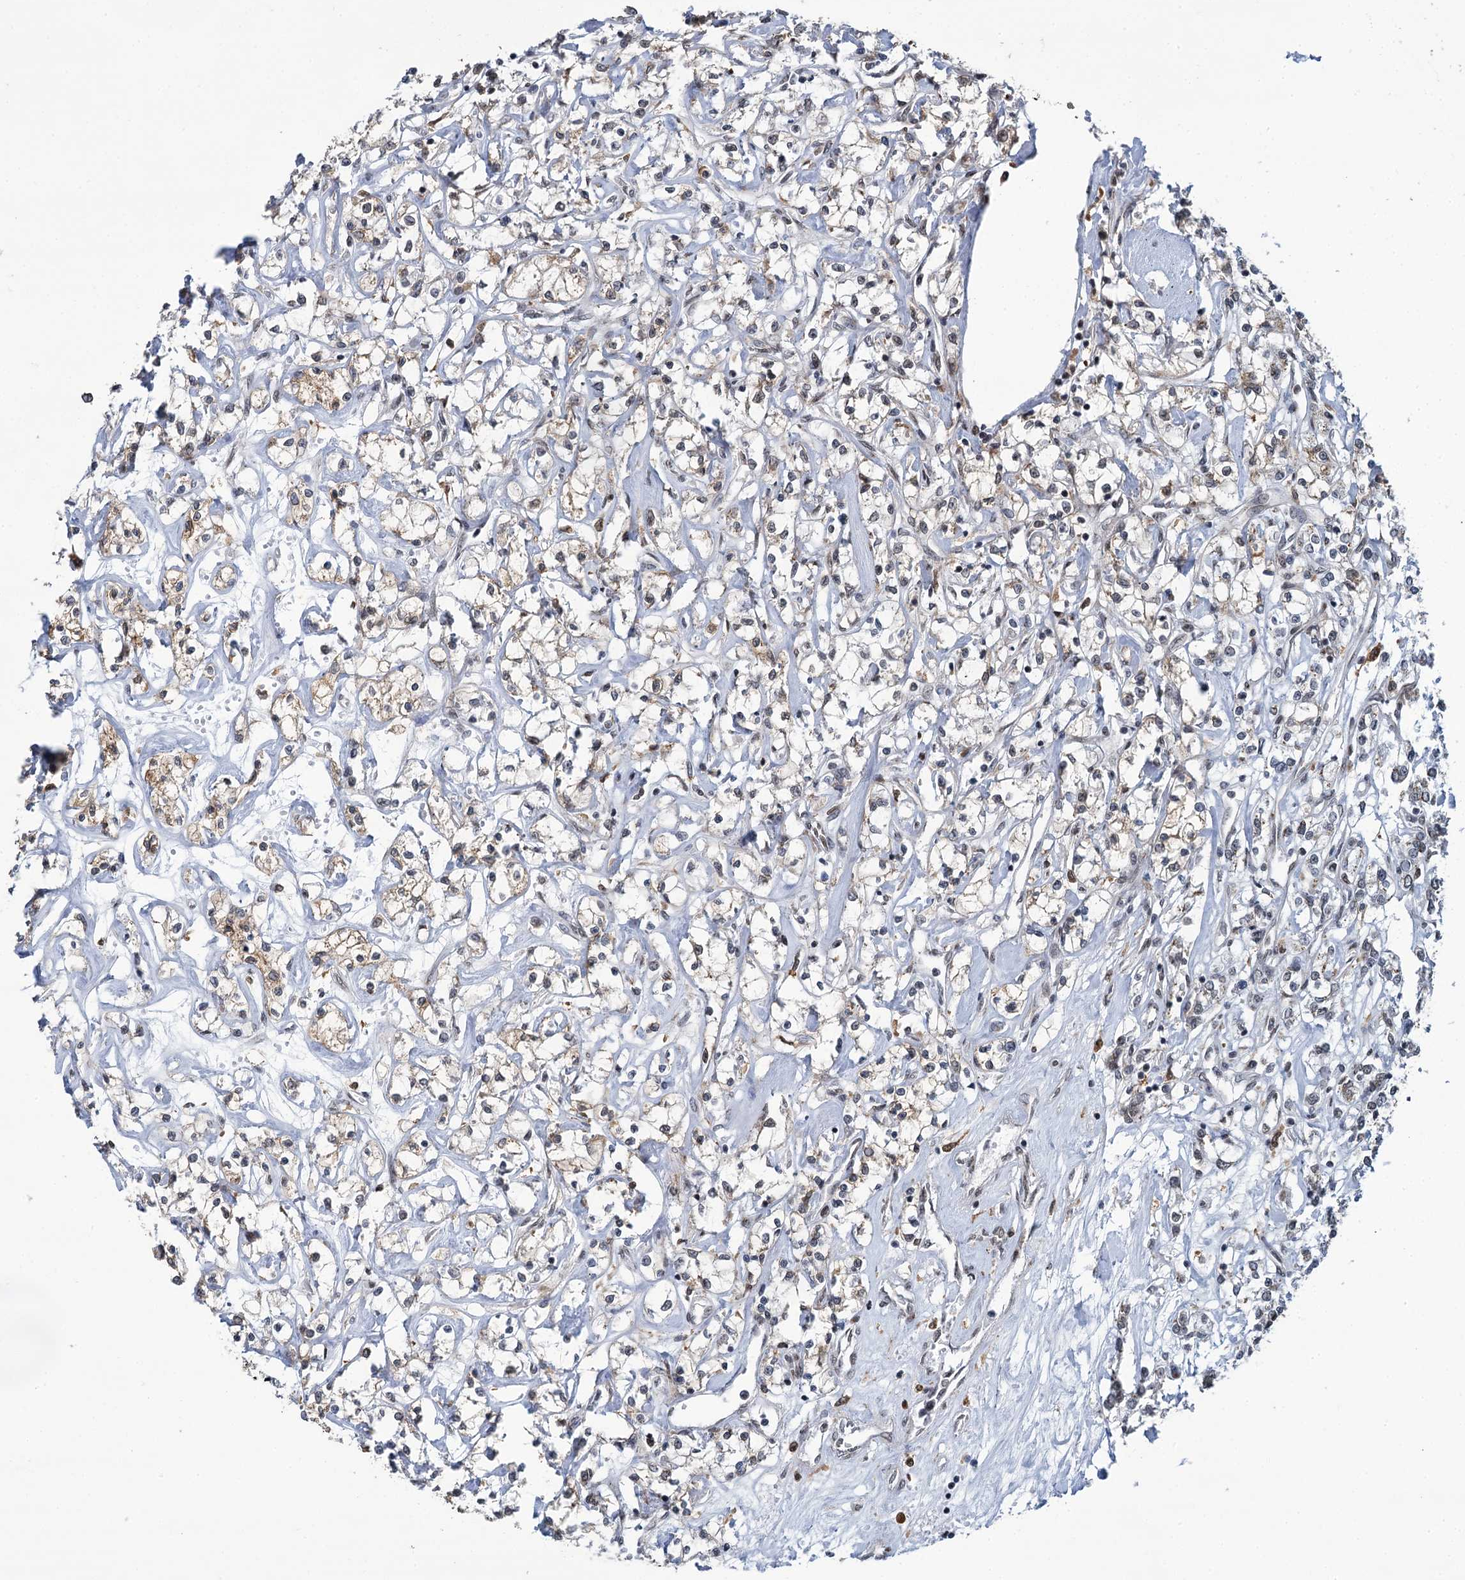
{"staining": {"intensity": "weak", "quantity": "<25%", "location": "cytoplasmic/membranous"}, "tissue": "renal cancer", "cell_type": "Tumor cells", "image_type": "cancer", "snomed": [{"axis": "morphology", "description": "Adenocarcinoma, NOS"}, {"axis": "topography", "description": "Kidney"}], "caption": "Human renal cancer (adenocarcinoma) stained for a protein using IHC demonstrates no positivity in tumor cells.", "gene": "PPHLN1", "patient": {"sex": "female", "age": 59}}